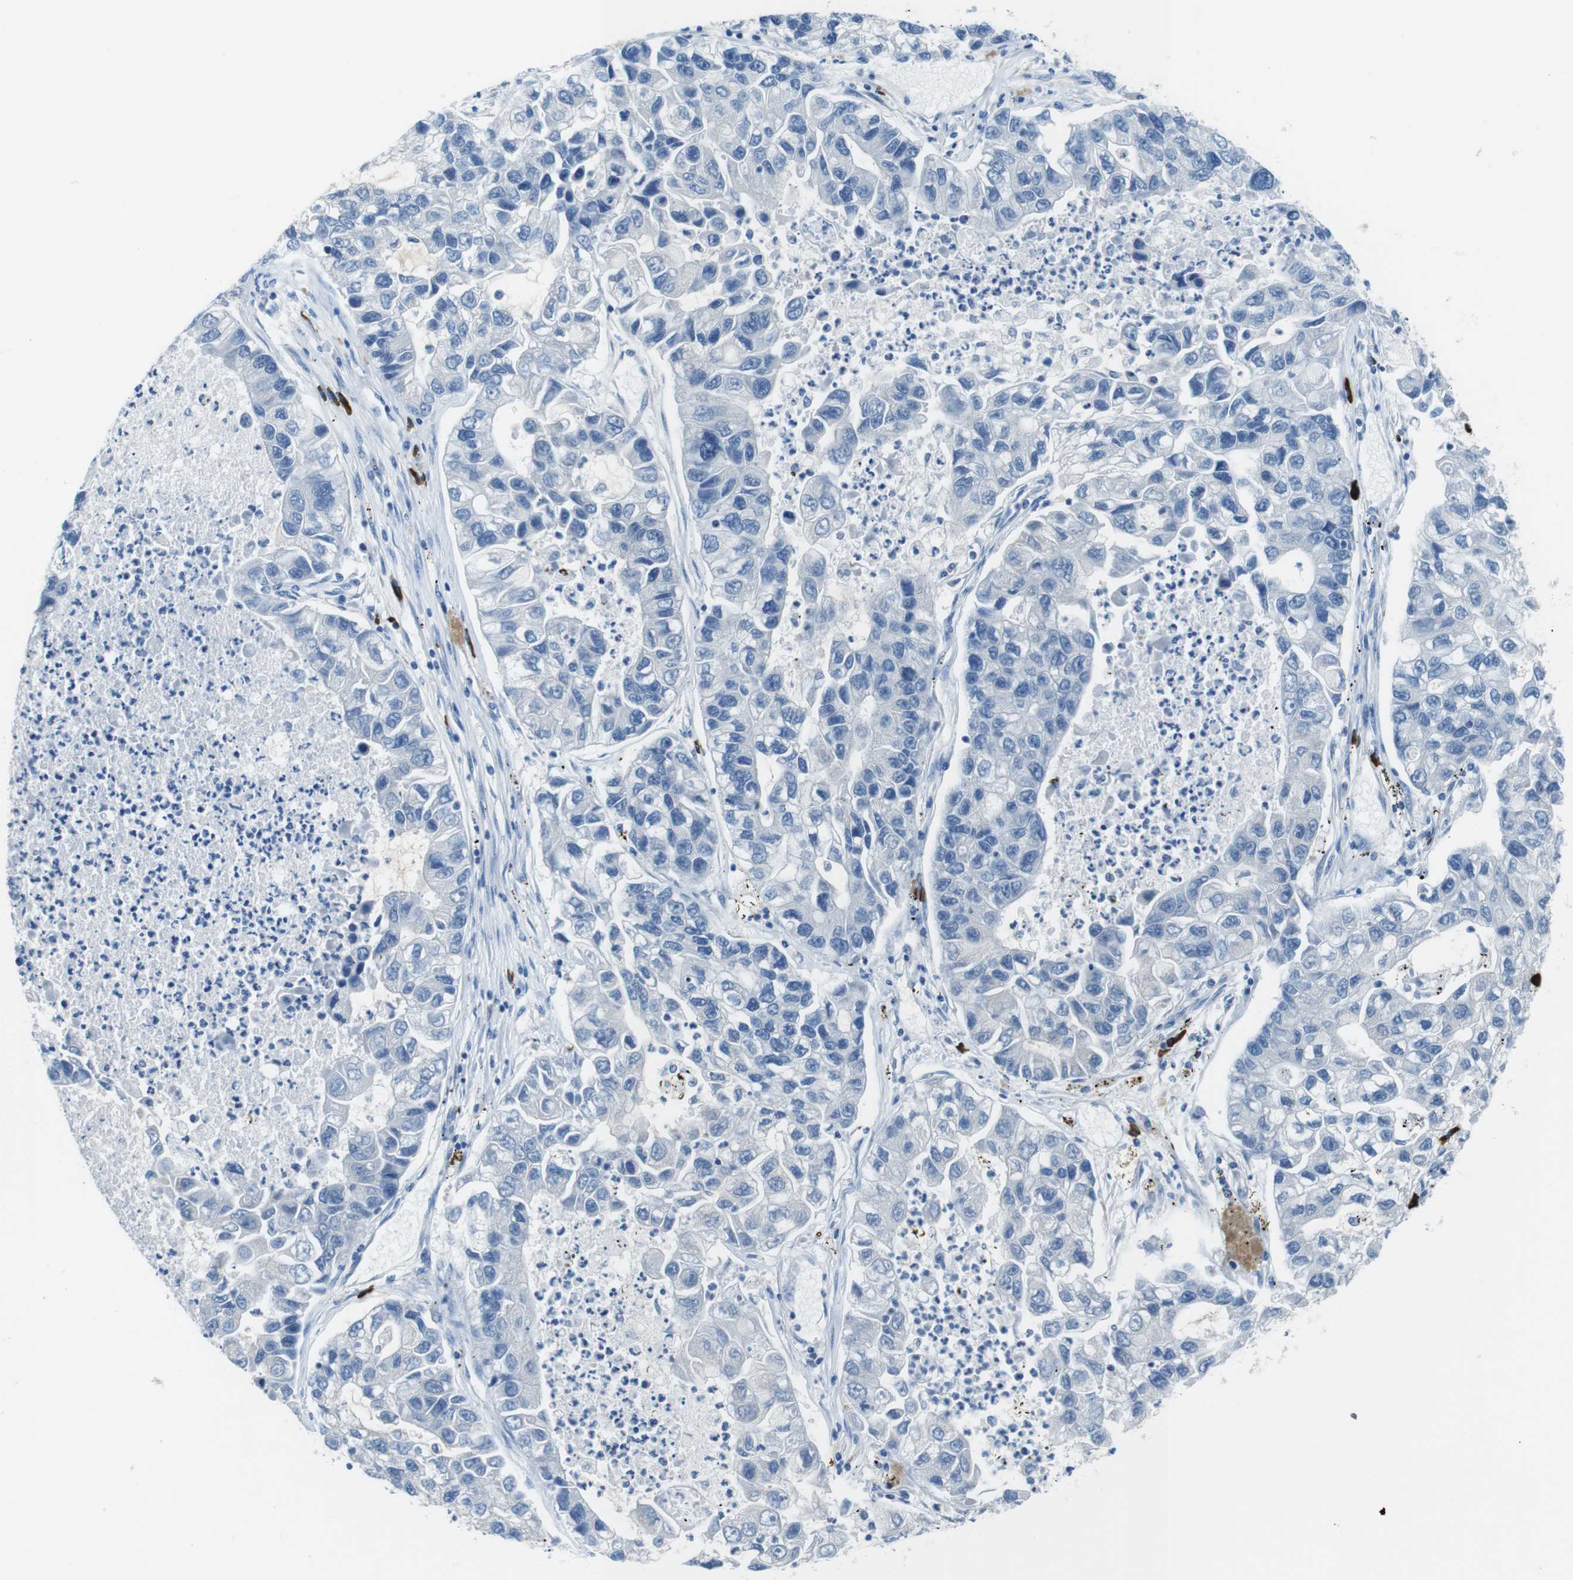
{"staining": {"intensity": "negative", "quantity": "none", "location": "none"}, "tissue": "lung cancer", "cell_type": "Tumor cells", "image_type": "cancer", "snomed": [{"axis": "morphology", "description": "Adenocarcinoma, NOS"}, {"axis": "topography", "description": "Lung"}], "caption": "IHC of human lung cancer reveals no positivity in tumor cells. The staining is performed using DAB (3,3'-diaminobenzidine) brown chromogen with nuclei counter-stained in using hematoxylin.", "gene": "SLC35A3", "patient": {"sex": "female", "age": 51}}